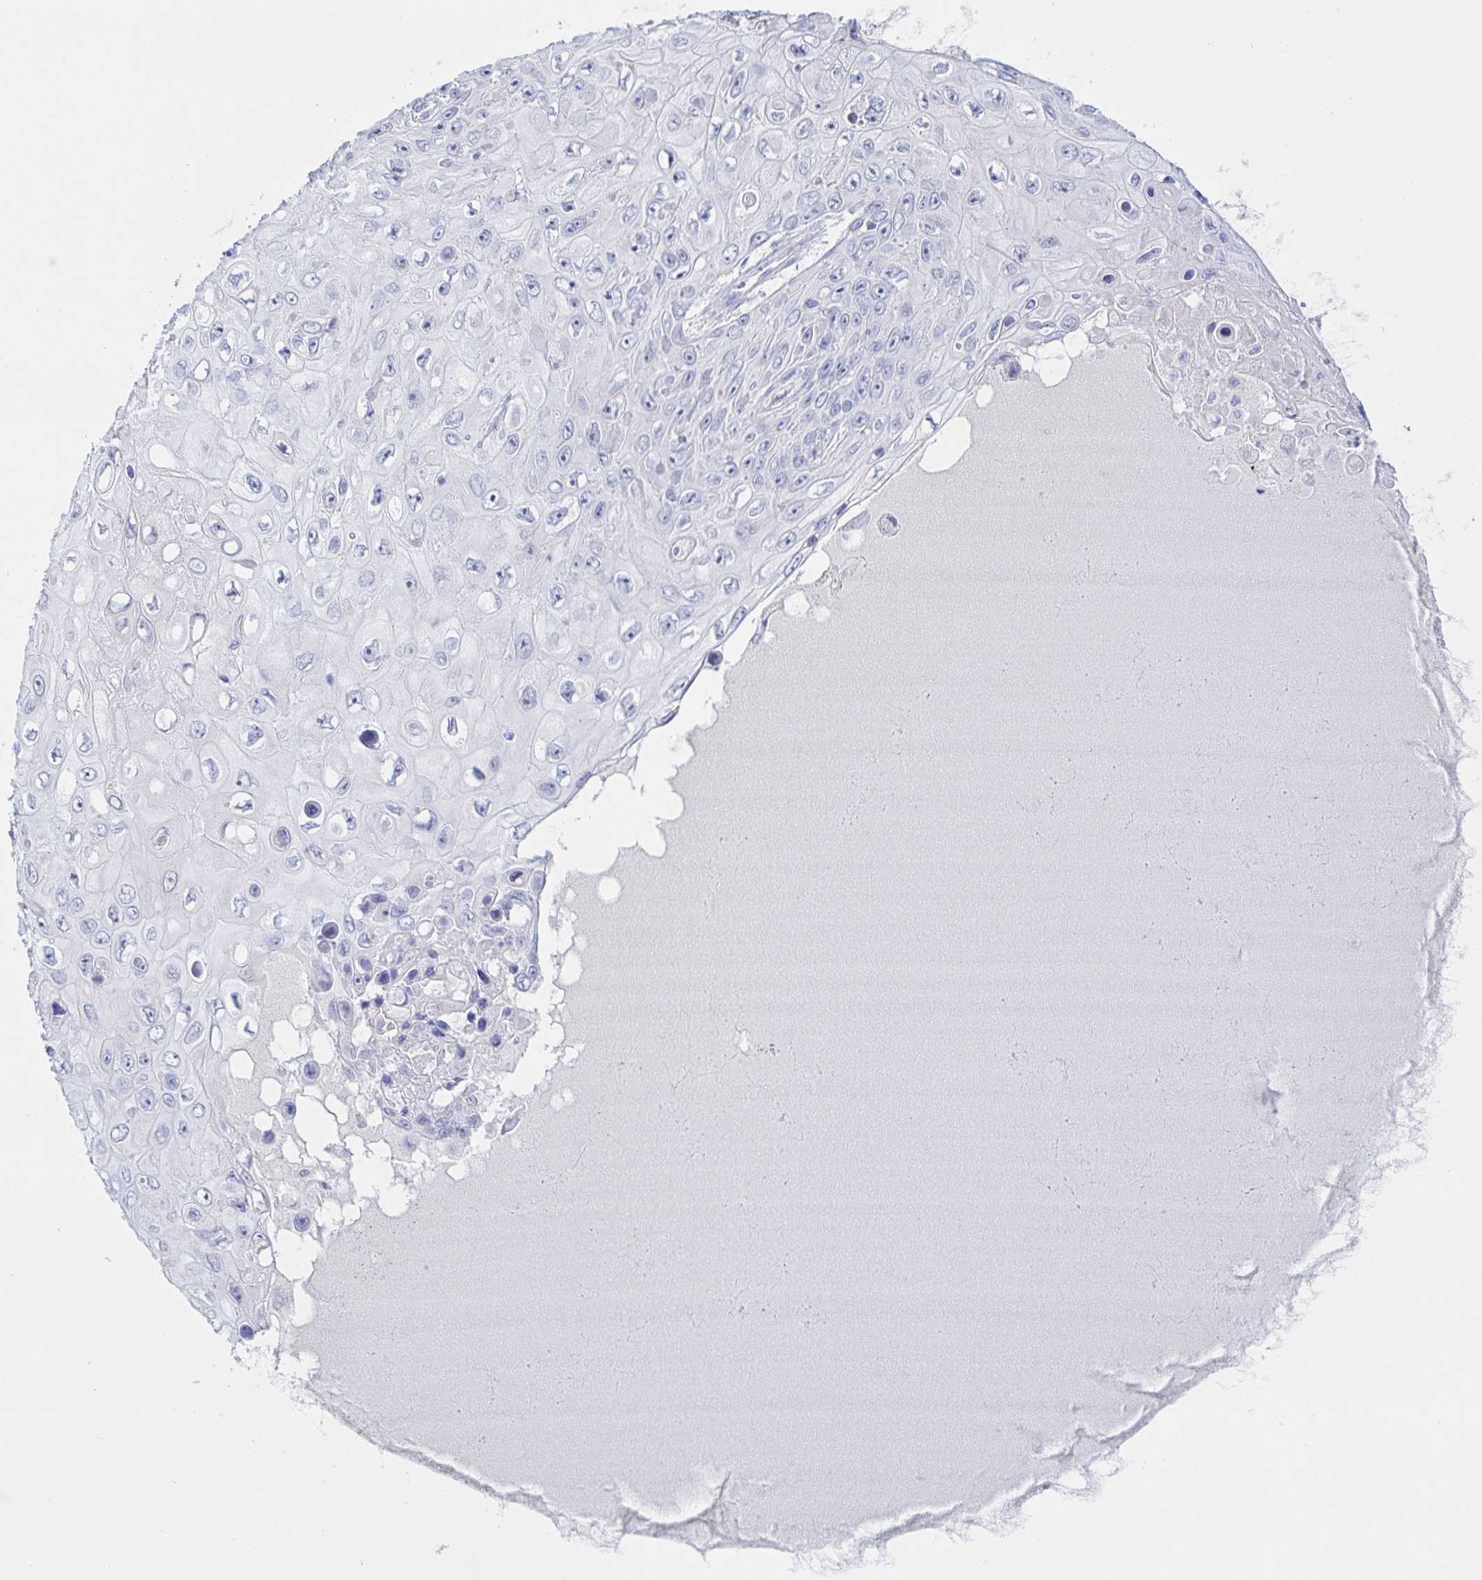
{"staining": {"intensity": "negative", "quantity": "none", "location": "none"}, "tissue": "skin cancer", "cell_type": "Tumor cells", "image_type": "cancer", "snomed": [{"axis": "morphology", "description": "Squamous cell carcinoma, NOS"}, {"axis": "topography", "description": "Skin"}], "caption": "The image reveals no staining of tumor cells in squamous cell carcinoma (skin).", "gene": "SIAH3", "patient": {"sex": "male", "age": 82}}